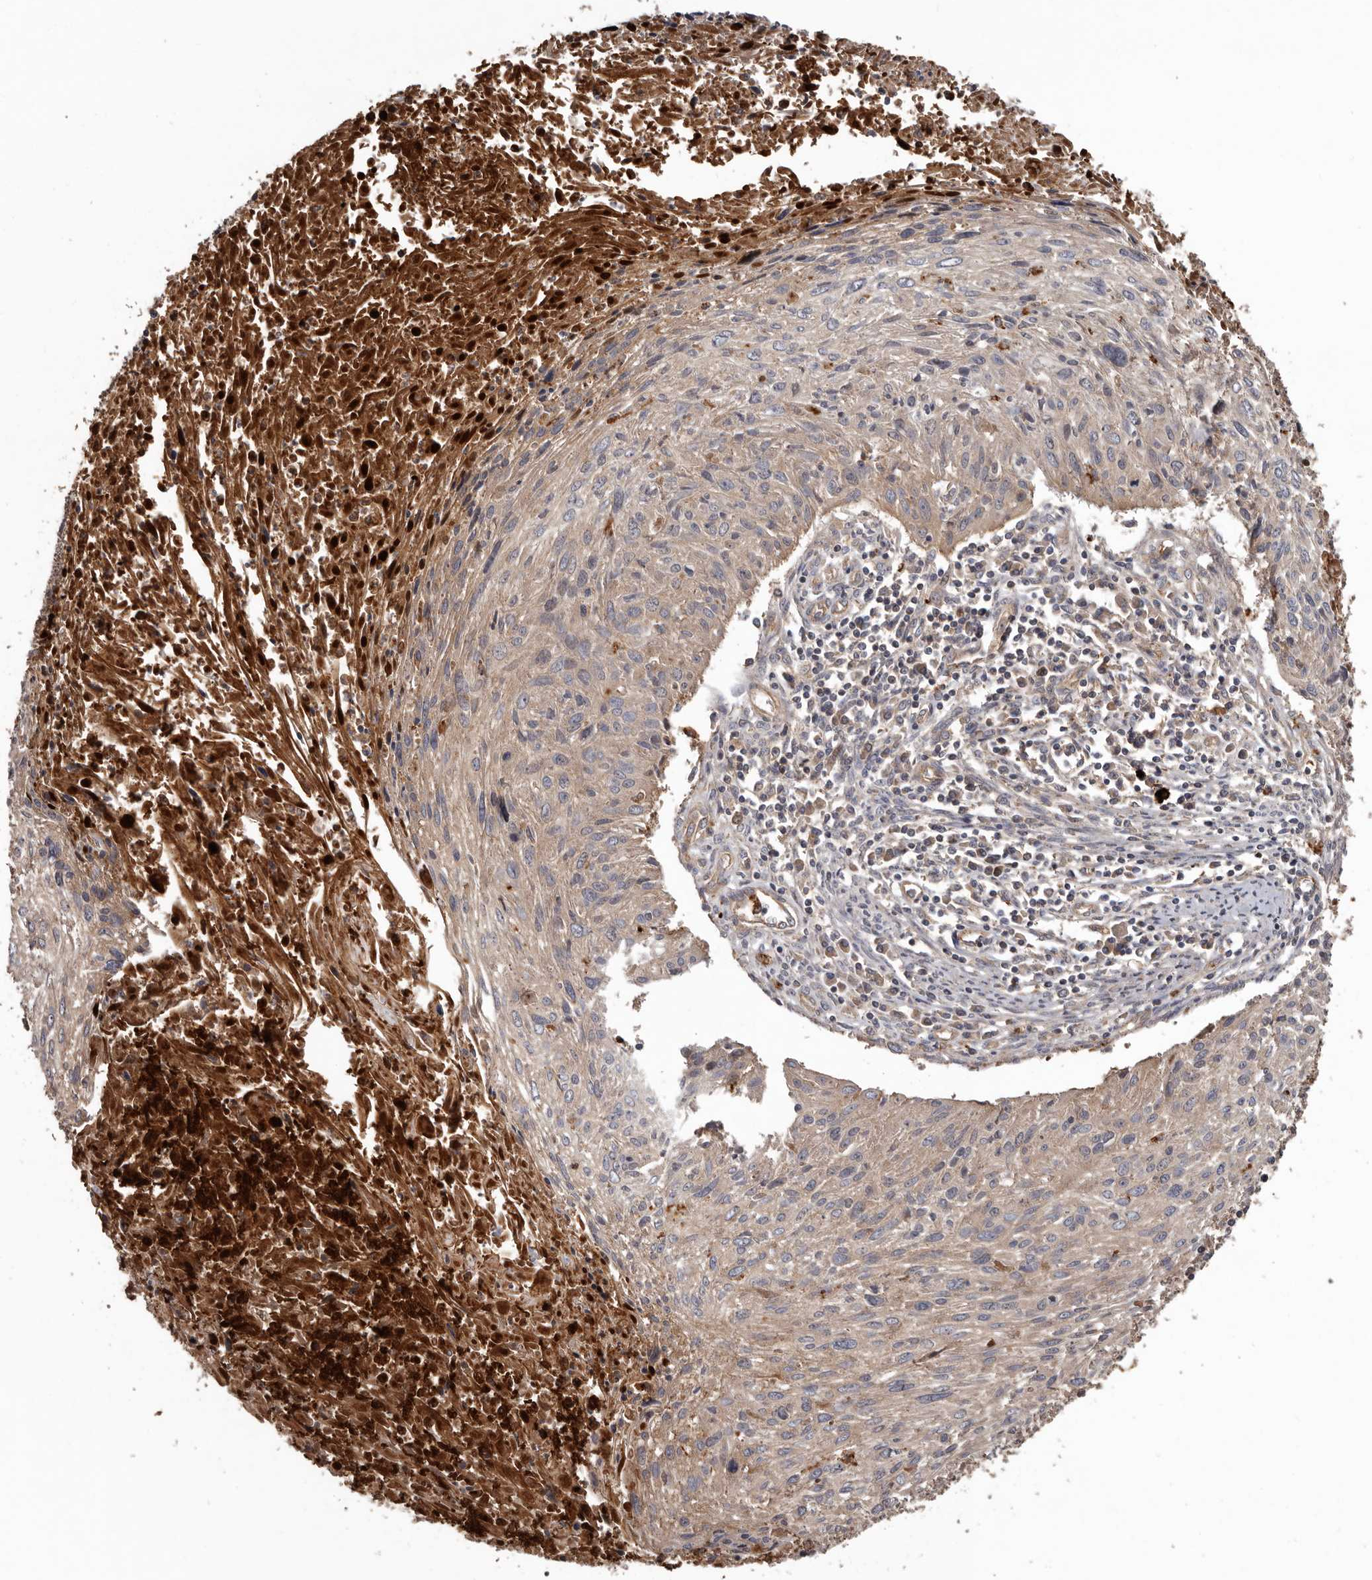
{"staining": {"intensity": "weak", "quantity": "<25%", "location": "cytoplasmic/membranous"}, "tissue": "cervical cancer", "cell_type": "Tumor cells", "image_type": "cancer", "snomed": [{"axis": "morphology", "description": "Squamous cell carcinoma, NOS"}, {"axis": "topography", "description": "Cervix"}], "caption": "Immunohistochemistry image of human cervical squamous cell carcinoma stained for a protein (brown), which demonstrates no expression in tumor cells. (DAB immunohistochemistry (IHC) visualized using brightfield microscopy, high magnification).", "gene": "ARHGEF5", "patient": {"sex": "female", "age": 51}}